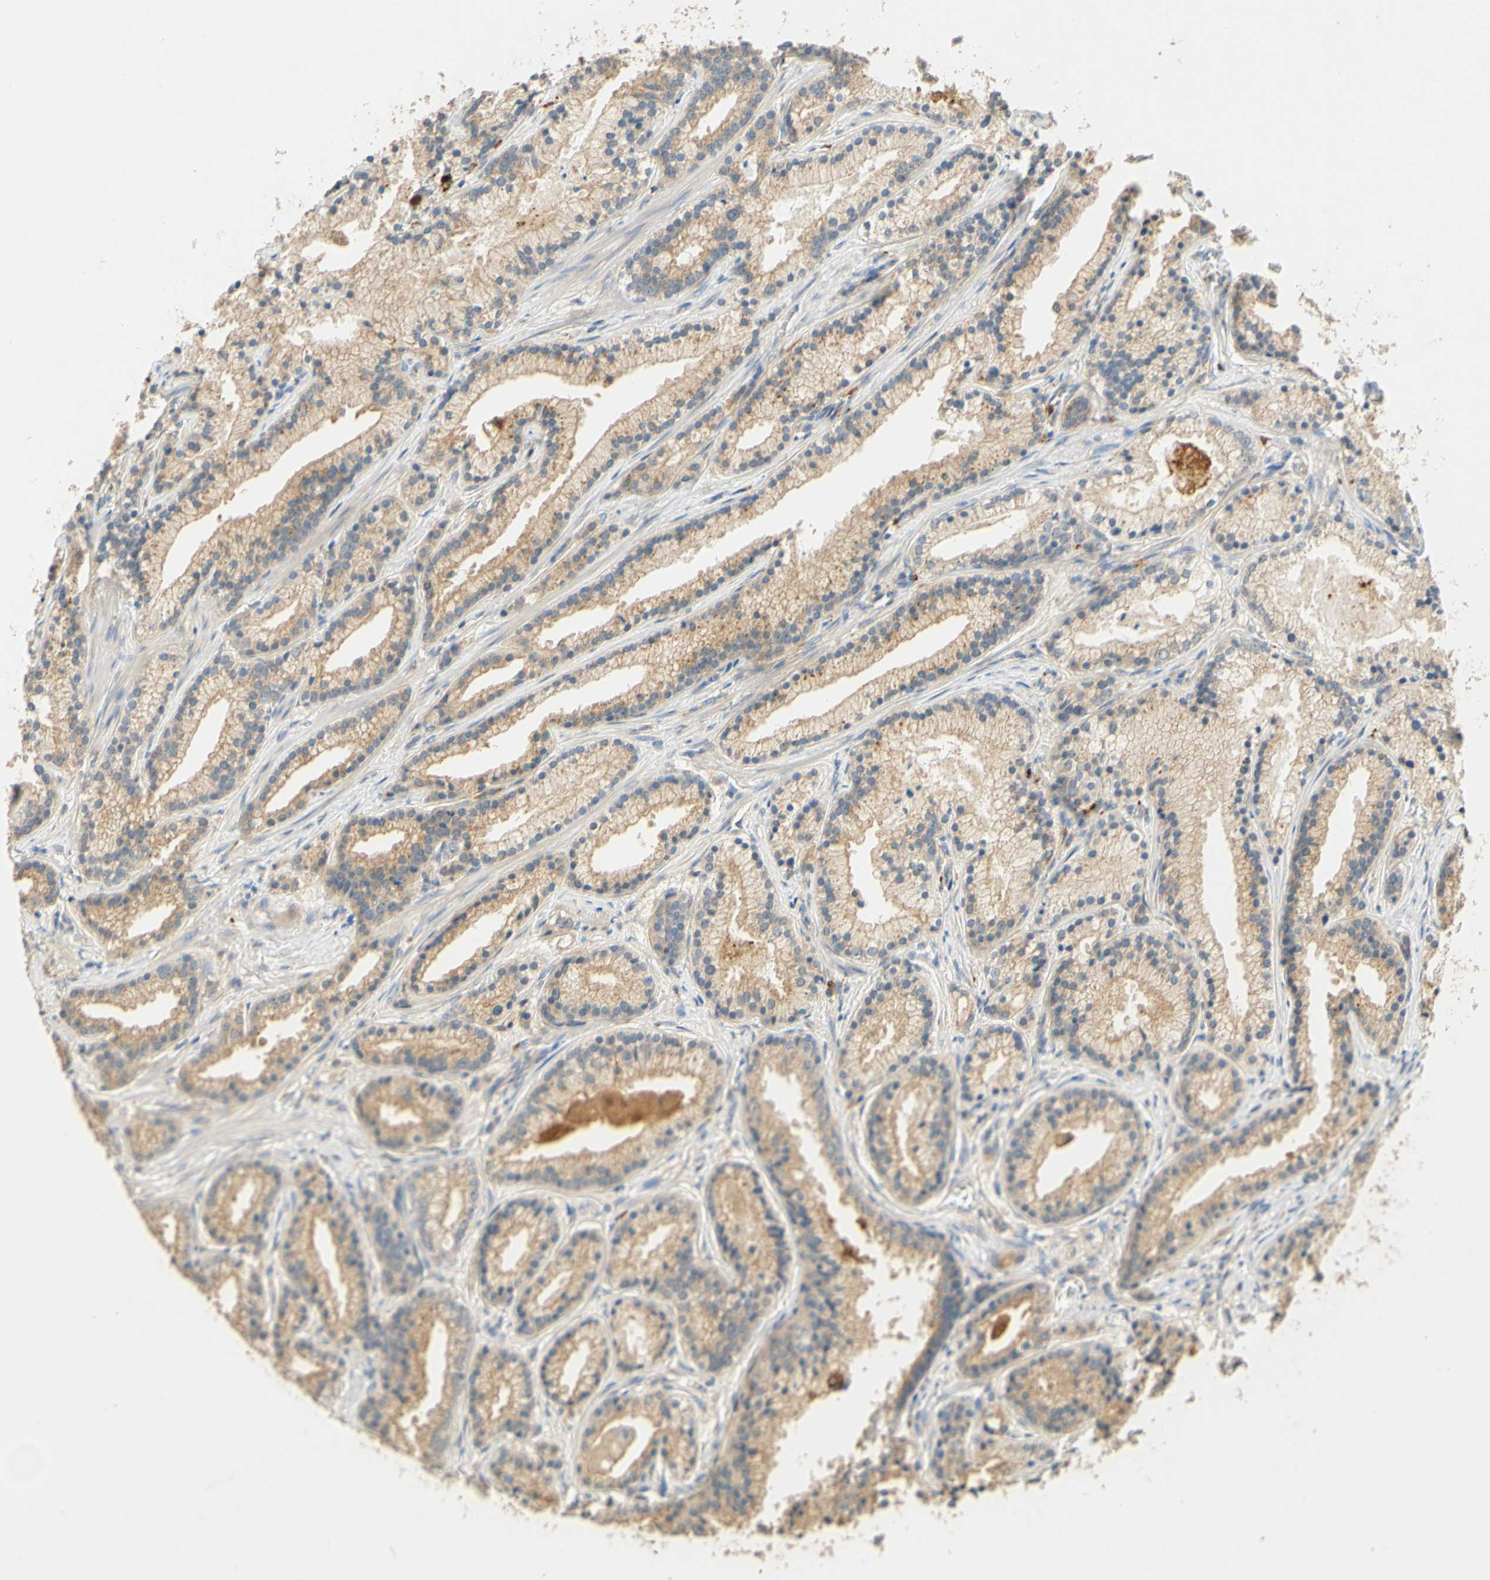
{"staining": {"intensity": "weak", "quantity": ">75%", "location": "cytoplasmic/membranous"}, "tissue": "prostate cancer", "cell_type": "Tumor cells", "image_type": "cancer", "snomed": [{"axis": "morphology", "description": "Adenocarcinoma, Low grade"}, {"axis": "topography", "description": "Prostate"}], "caption": "The photomicrograph shows staining of prostate cancer, revealing weak cytoplasmic/membranous protein staining (brown color) within tumor cells.", "gene": "ENTREP2", "patient": {"sex": "male", "age": 59}}